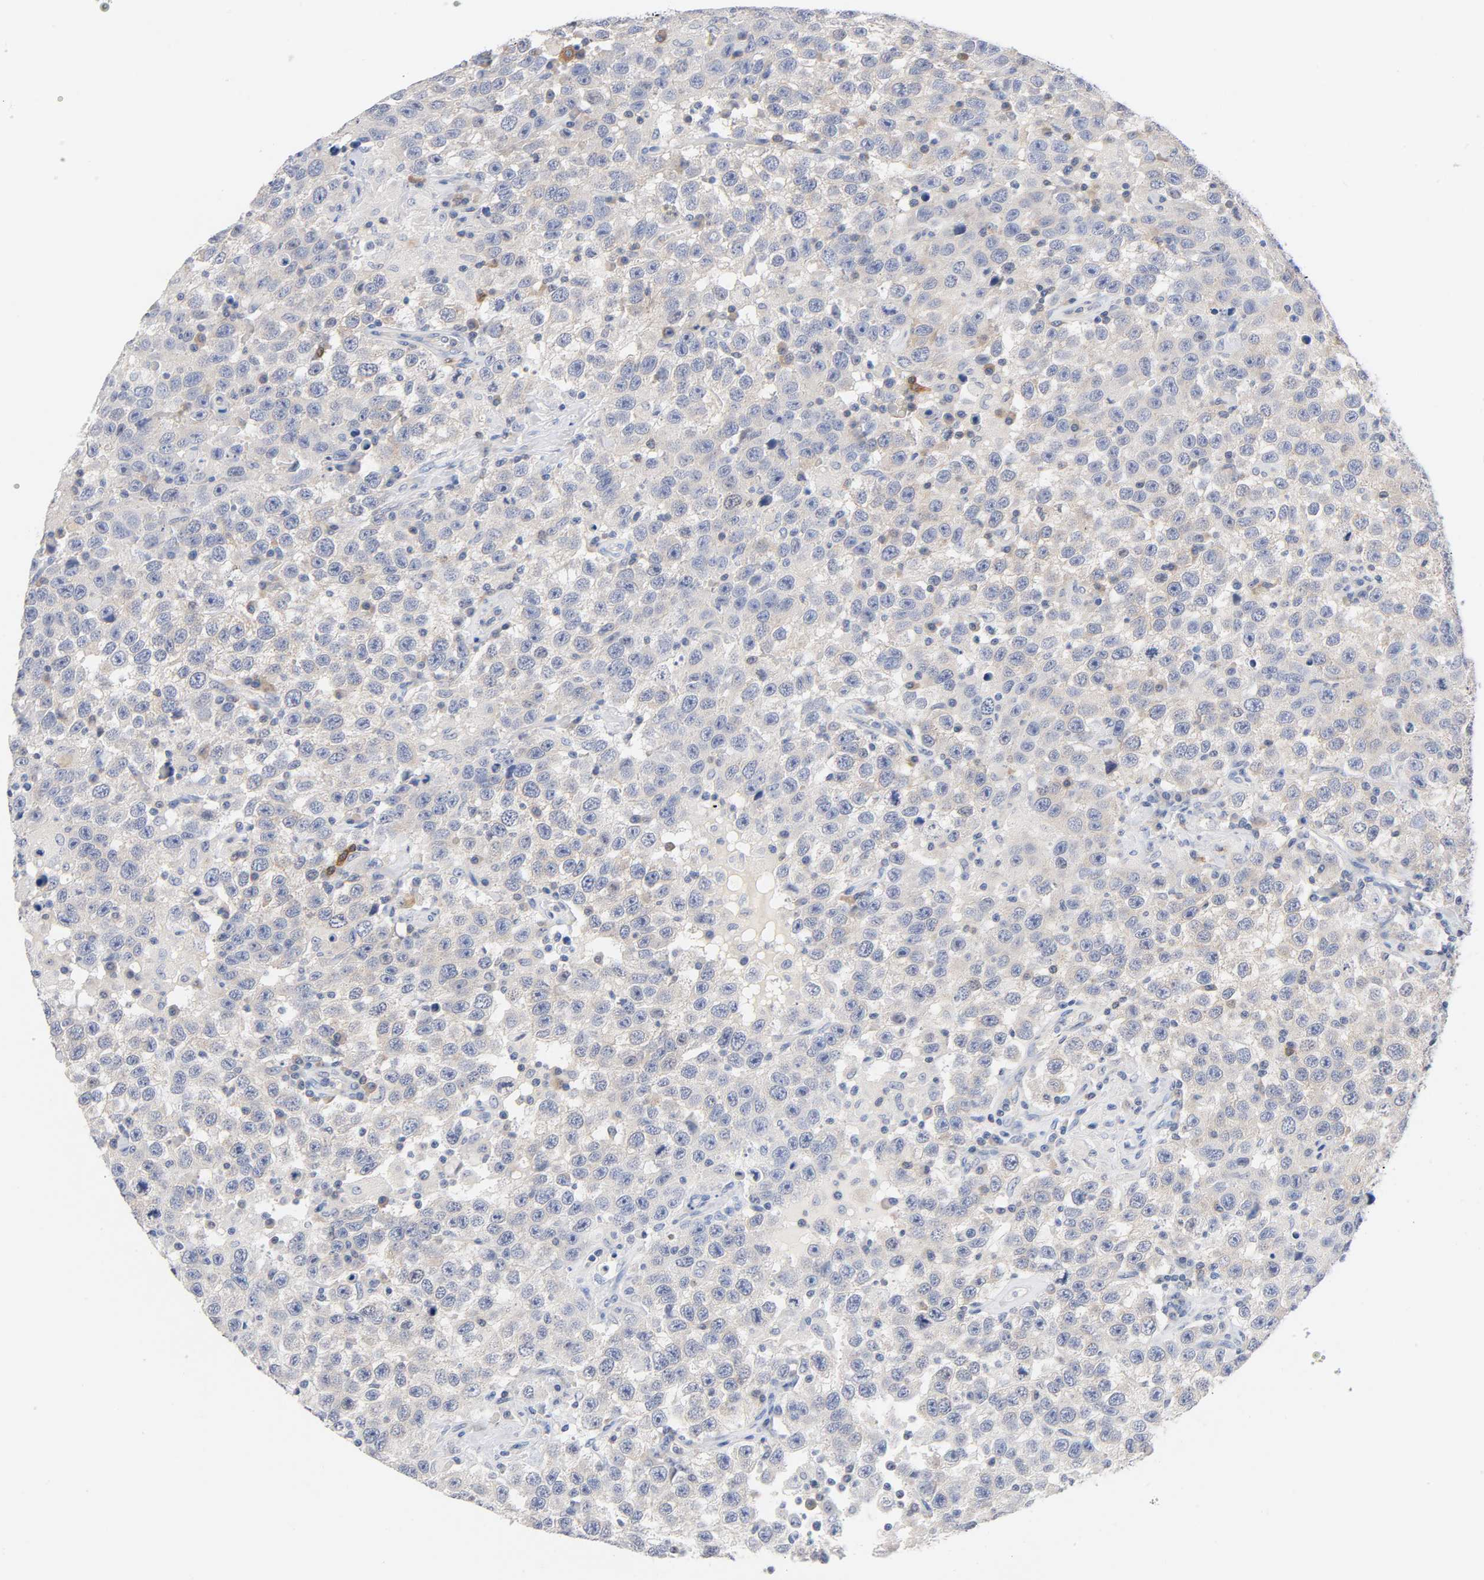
{"staining": {"intensity": "negative", "quantity": "none", "location": "none"}, "tissue": "testis cancer", "cell_type": "Tumor cells", "image_type": "cancer", "snomed": [{"axis": "morphology", "description": "Seminoma, NOS"}, {"axis": "topography", "description": "Testis"}], "caption": "This is an IHC image of human testis cancer (seminoma). There is no positivity in tumor cells.", "gene": "MALT1", "patient": {"sex": "male", "age": 41}}